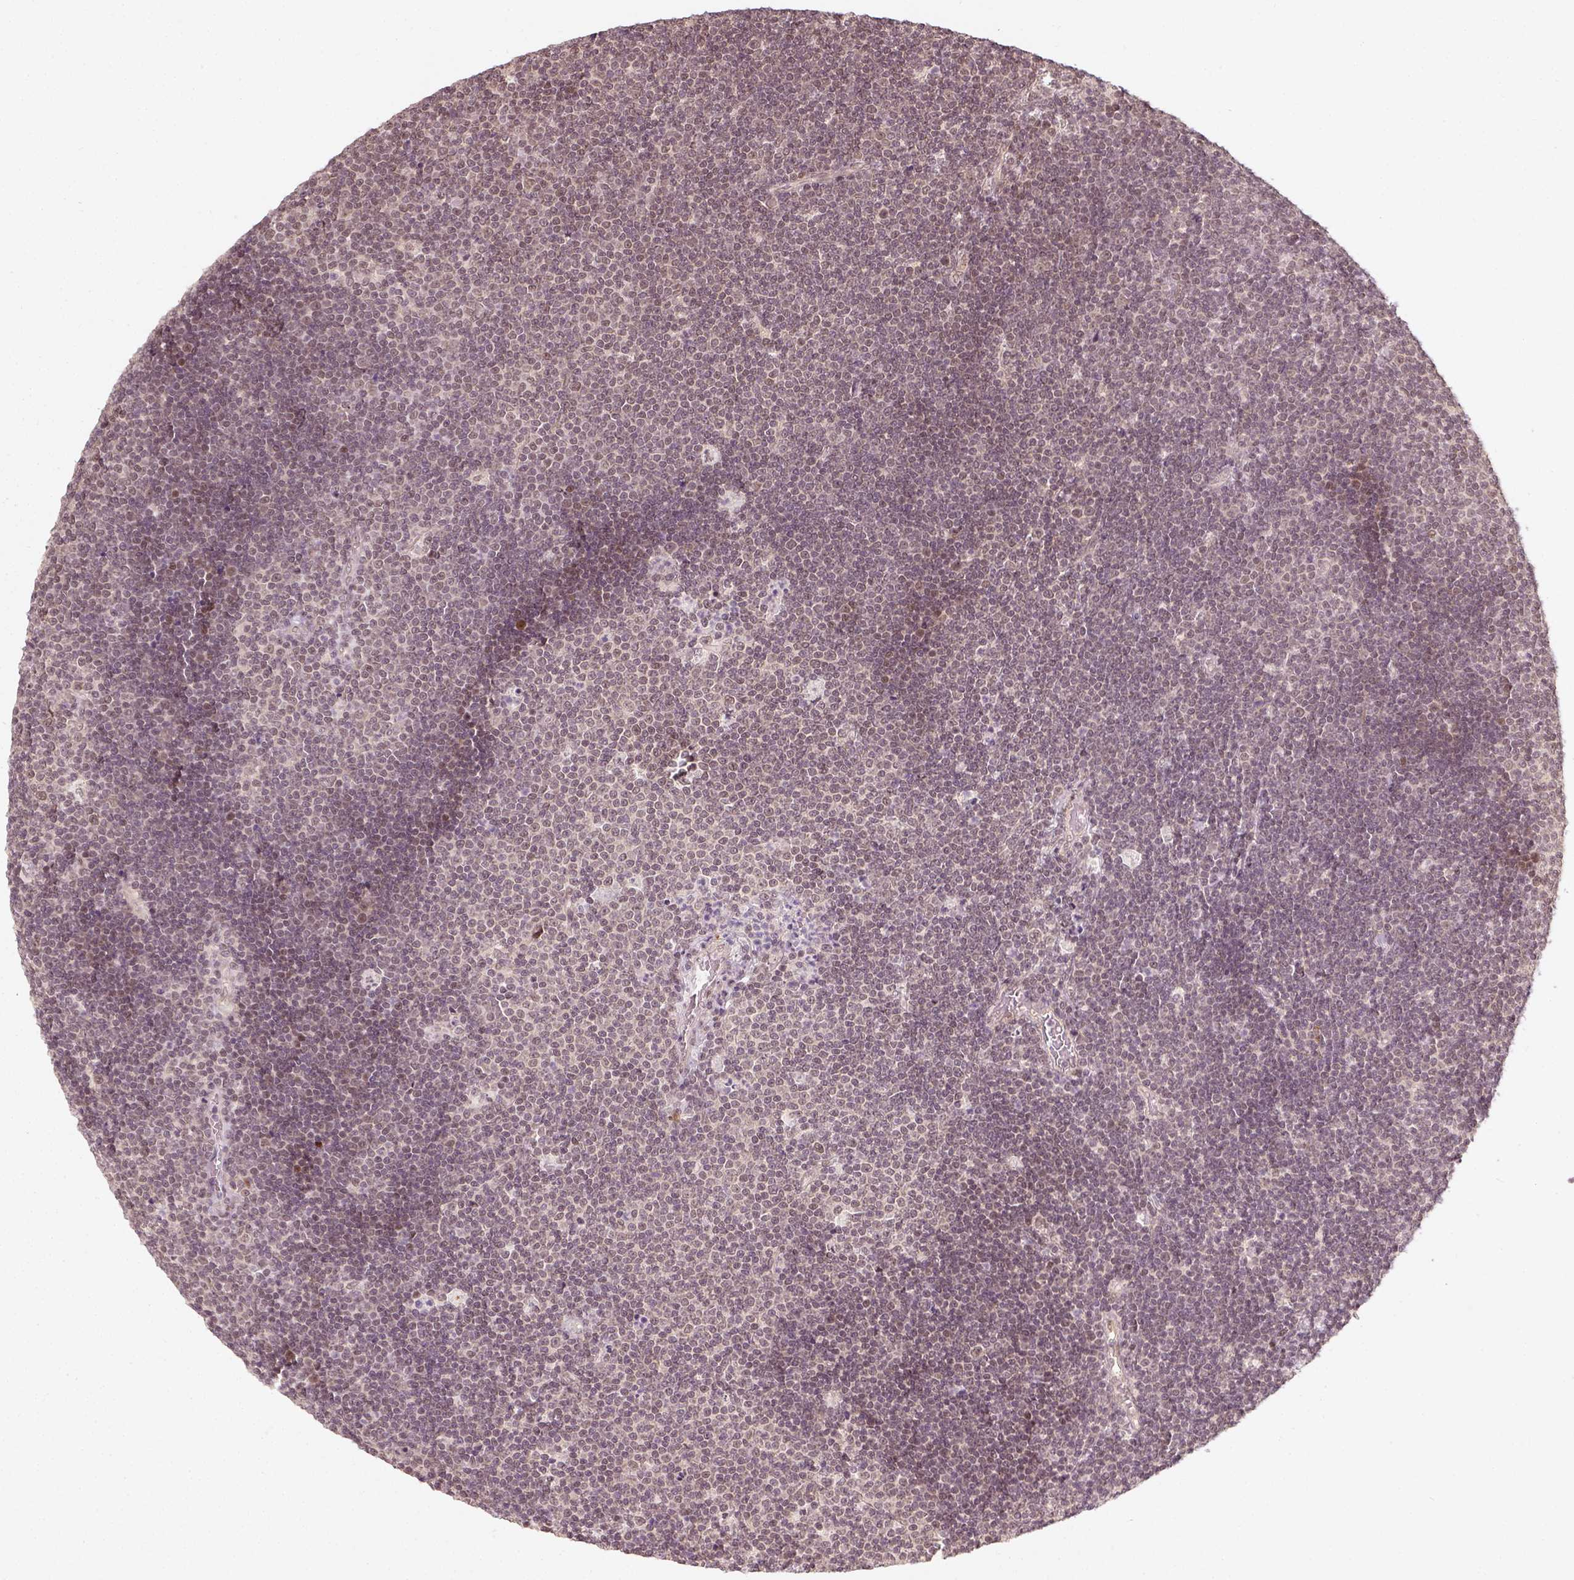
{"staining": {"intensity": "negative", "quantity": "none", "location": "none"}, "tissue": "lymphoma", "cell_type": "Tumor cells", "image_type": "cancer", "snomed": [{"axis": "morphology", "description": "Malignant lymphoma, non-Hodgkin's type, Low grade"}, {"axis": "topography", "description": "Brain"}], "caption": "Lymphoma was stained to show a protein in brown. There is no significant staining in tumor cells.", "gene": "ZMAT3", "patient": {"sex": "female", "age": 66}}